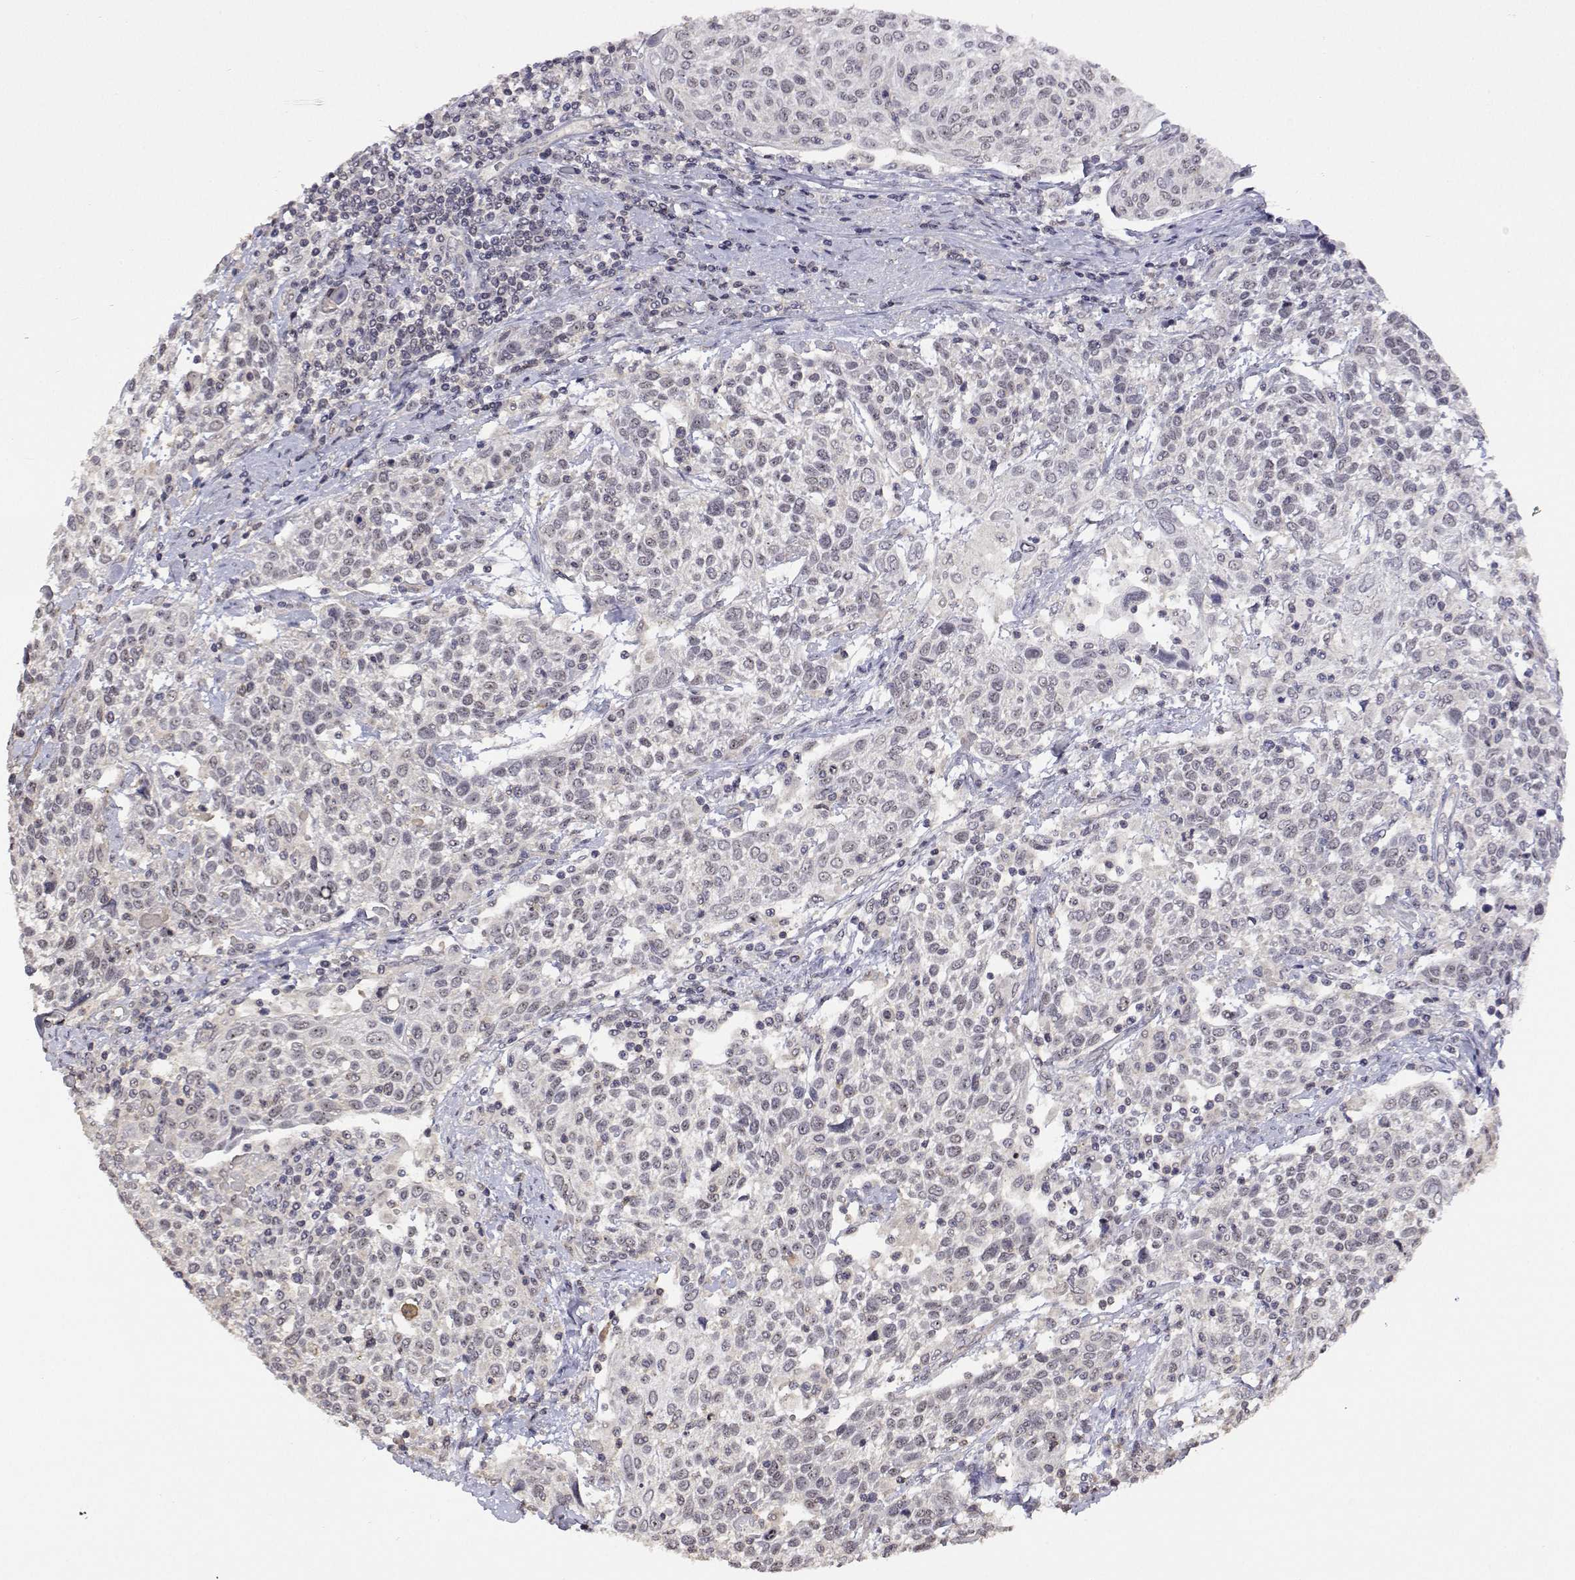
{"staining": {"intensity": "weak", "quantity": "<25%", "location": "nuclear"}, "tissue": "cervical cancer", "cell_type": "Tumor cells", "image_type": "cancer", "snomed": [{"axis": "morphology", "description": "Squamous cell carcinoma, NOS"}, {"axis": "topography", "description": "Cervix"}], "caption": "An image of cervical squamous cell carcinoma stained for a protein exhibits no brown staining in tumor cells. (DAB (3,3'-diaminobenzidine) immunohistochemistry (IHC) with hematoxylin counter stain).", "gene": "NHP2", "patient": {"sex": "female", "age": 61}}